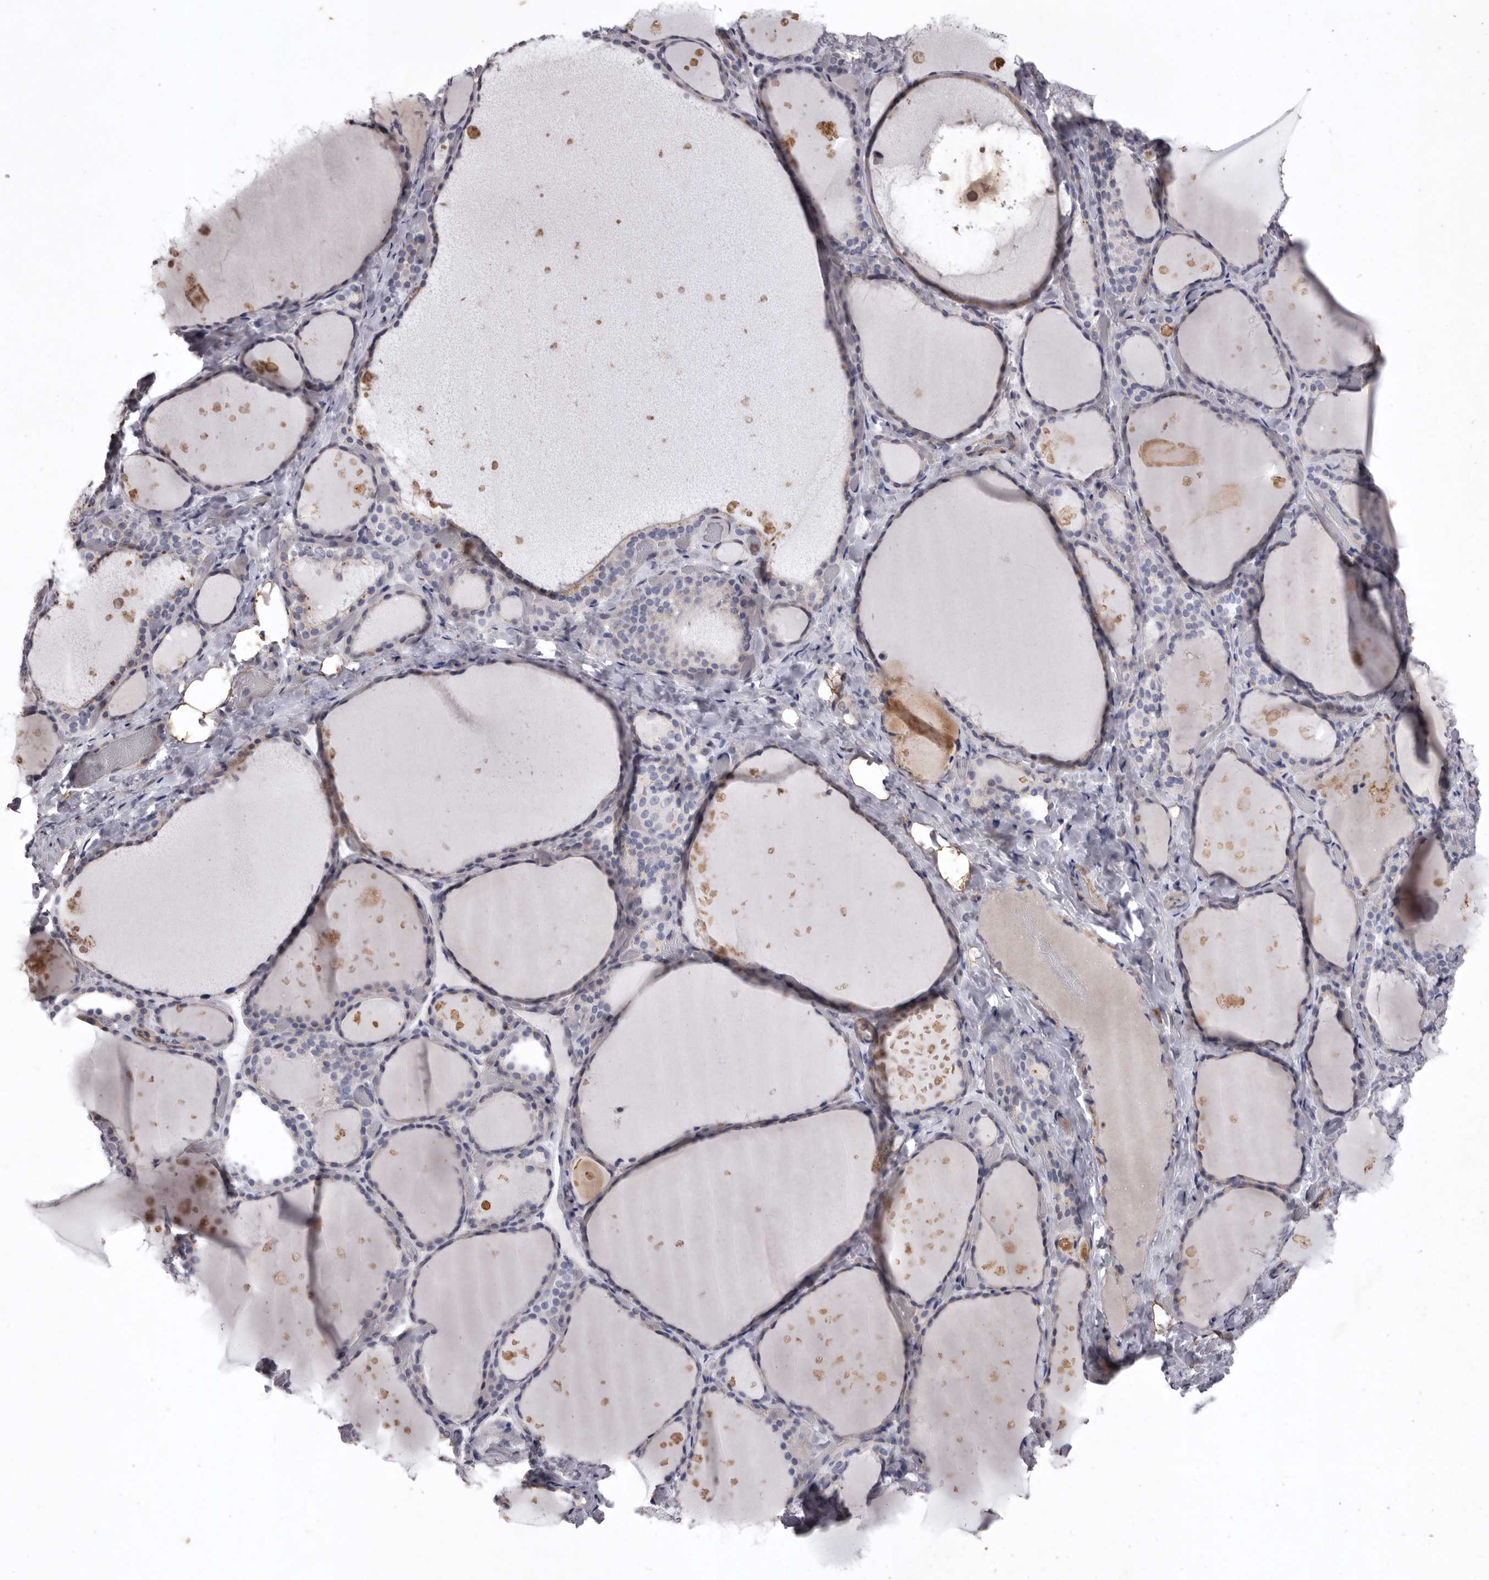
{"staining": {"intensity": "moderate", "quantity": "<25%", "location": "cytoplasmic/membranous"}, "tissue": "thyroid gland", "cell_type": "Glandular cells", "image_type": "normal", "snomed": [{"axis": "morphology", "description": "Normal tissue, NOS"}, {"axis": "topography", "description": "Thyroid gland"}], "caption": "This image reveals IHC staining of normal human thyroid gland, with low moderate cytoplasmic/membranous staining in about <25% of glandular cells.", "gene": "NKAIN4", "patient": {"sex": "female", "age": 44}}